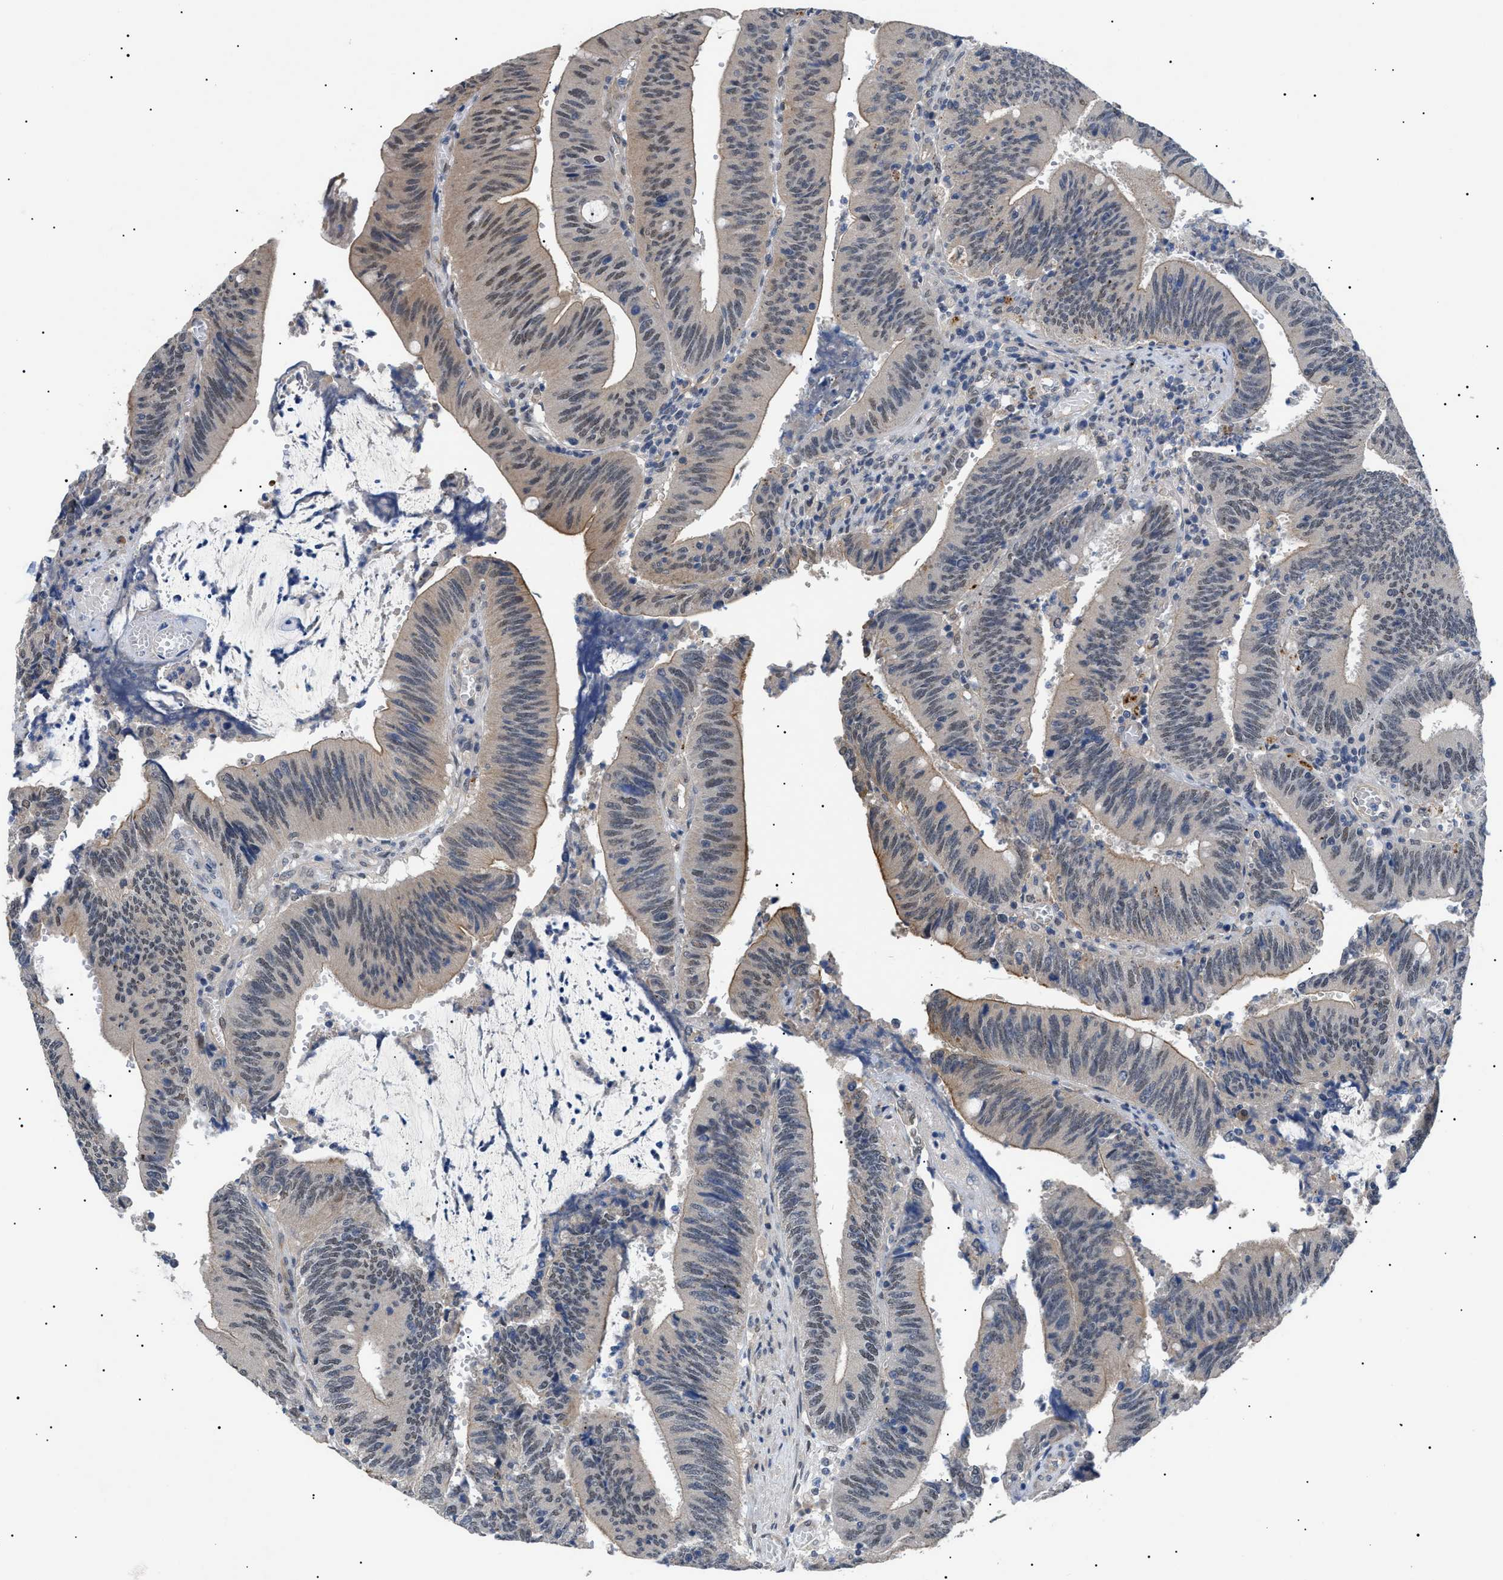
{"staining": {"intensity": "weak", "quantity": "25%-75%", "location": "cytoplasmic/membranous,nuclear"}, "tissue": "colorectal cancer", "cell_type": "Tumor cells", "image_type": "cancer", "snomed": [{"axis": "morphology", "description": "Normal tissue, NOS"}, {"axis": "morphology", "description": "Adenocarcinoma, NOS"}, {"axis": "topography", "description": "Rectum"}], "caption": "Protein staining of colorectal cancer (adenocarcinoma) tissue displays weak cytoplasmic/membranous and nuclear staining in approximately 25%-75% of tumor cells.", "gene": "CRCP", "patient": {"sex": "female", "age": 66}}